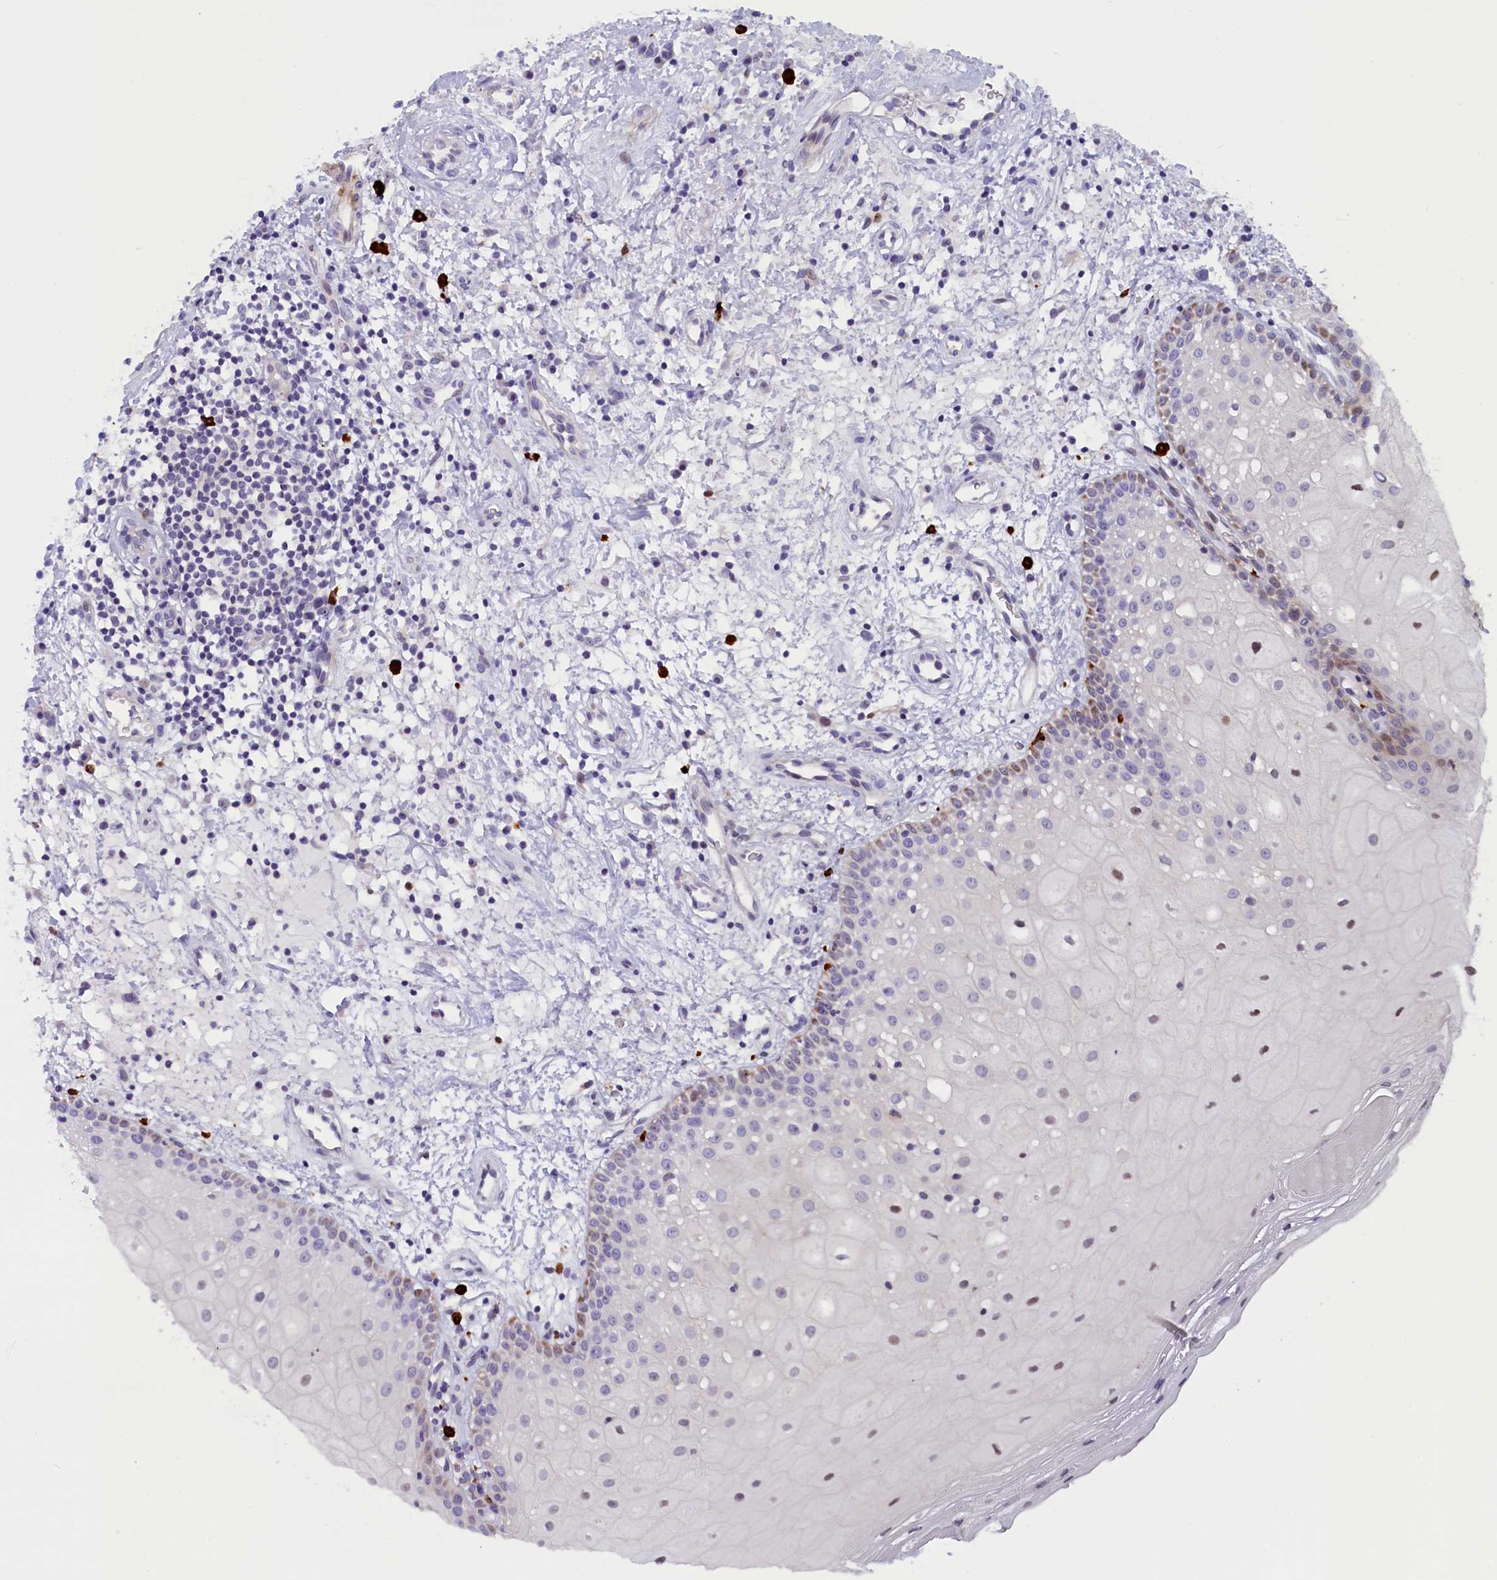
{"staining": {"intensity": "weak", "quantity": "<25%", "location": "cytoplasmic/membranous"}, "tissue": "oral mucosa", "cell_type": "Squamous epithelial cells", "image_type": "normal", "snomed": [{"axis": "morphology", "description": "Normal tissue, NOS"}, {"axis": "topography", "description": "Oral tissue"}], "caption": "Immunohistochemistry photomicrograph of benign oral mucosa: oral mucosa stained with DAB exhibits no significant protein staining in squamous epithelial cells. (Brightfield microscopy of DAB (3,3'-diaminobenzidine) immunohistochemistry at high magnification).", "gene": "RTTN", "patient": {"sex": "male", "age": 74}}